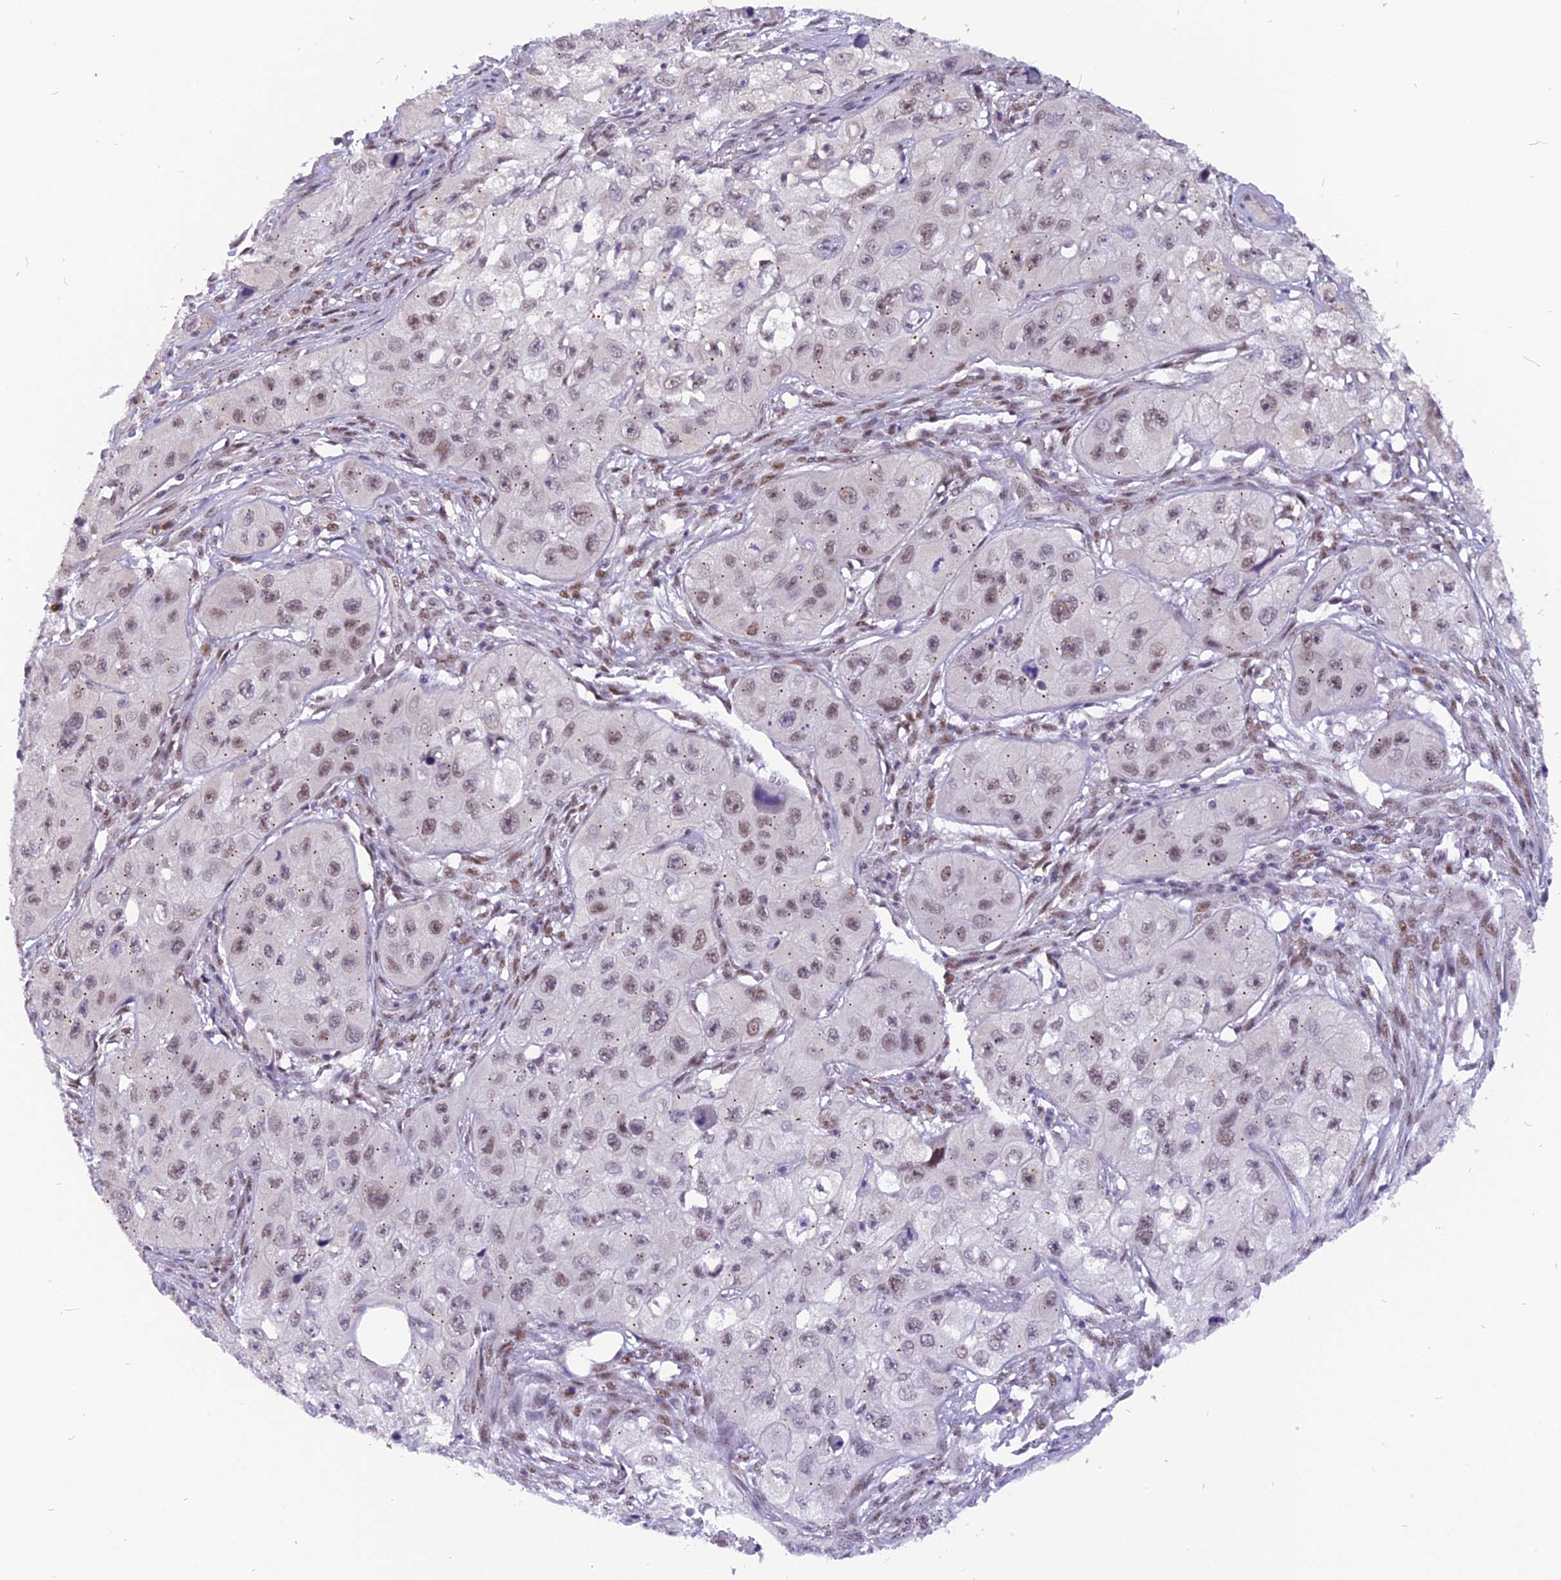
{"staining": {"intensity": "weak", "quantity": "25%-75%", "location": "nuclear"}, "tissue": "skin cancer", "cell_type": "Tumor cells", "image_type": "cancer", "snomed": [{"axis": "morphology", "description": "Squamous cell carcinoma, NOS"}, {"axis": "topography", "description": "Skin"}, {"axis": "topography", "description": "Subcutis"}], "caption": "IHC micrograph of human skin squamous cell carcinoma stained for a protein (brown), which exhibits low levels of weak nuclear expression in approximately 25%-75% of tumor cells.", "gene": "IRF2BP1", "patient": {"sex": "male", "age": 73}}